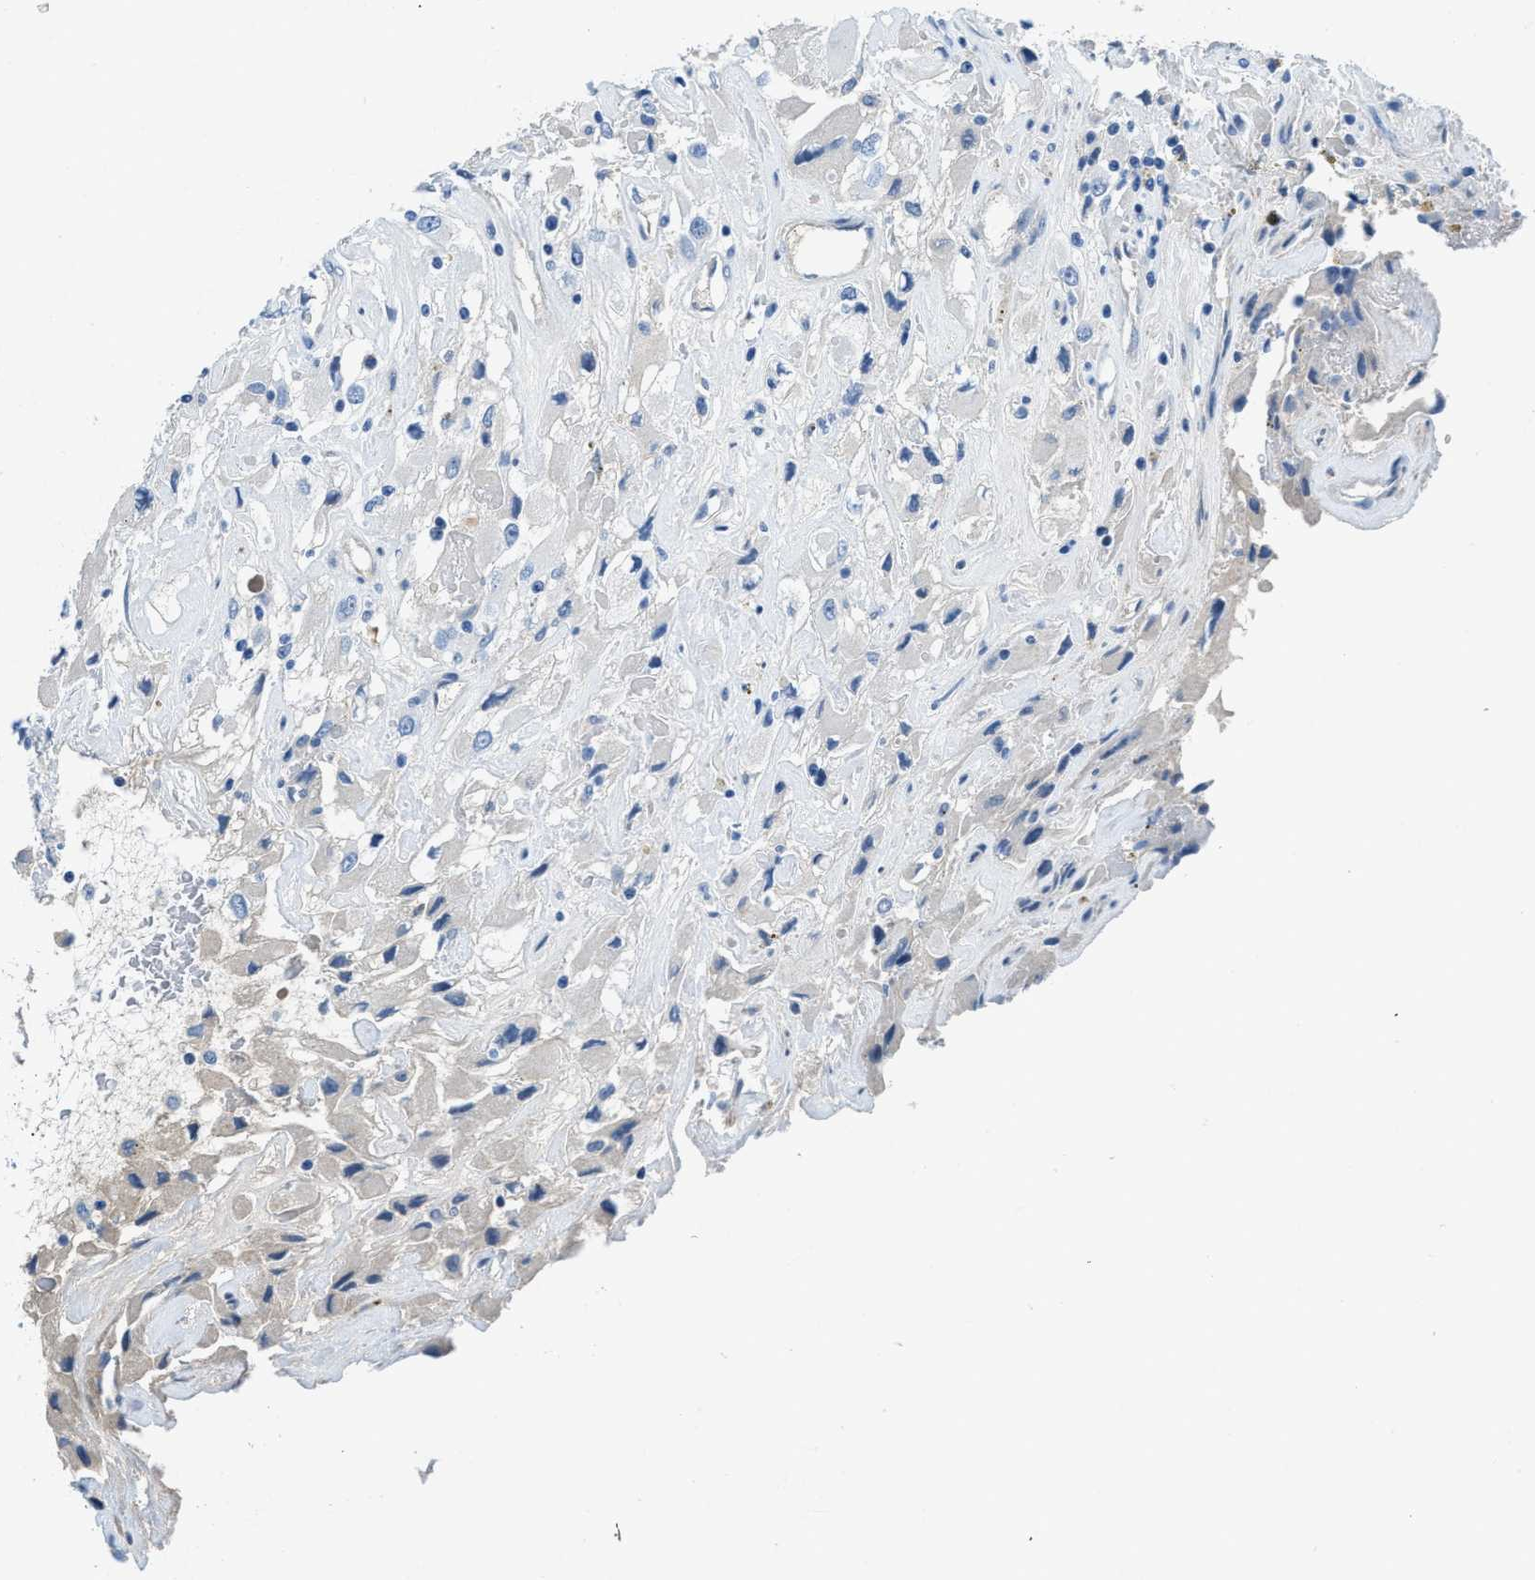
{"staining": {"intensity": "negative", "quantity": "none", "location": "none"}, "tissue": "renal cancer", "cell_type": "Tumor cells", "image_type": "cancer", "snomed": [{"axis": "morphology", "description": "Adenocarcinoma, NOS"}, {"axis": "topography", "description": "Kidney"}], "caption": "This is an immunohistochemistry micrograph of renal cancer. There is no positivity in tumor cells.", "gene": "MBL2", "patient": {"sex": "female", "age": 52}}